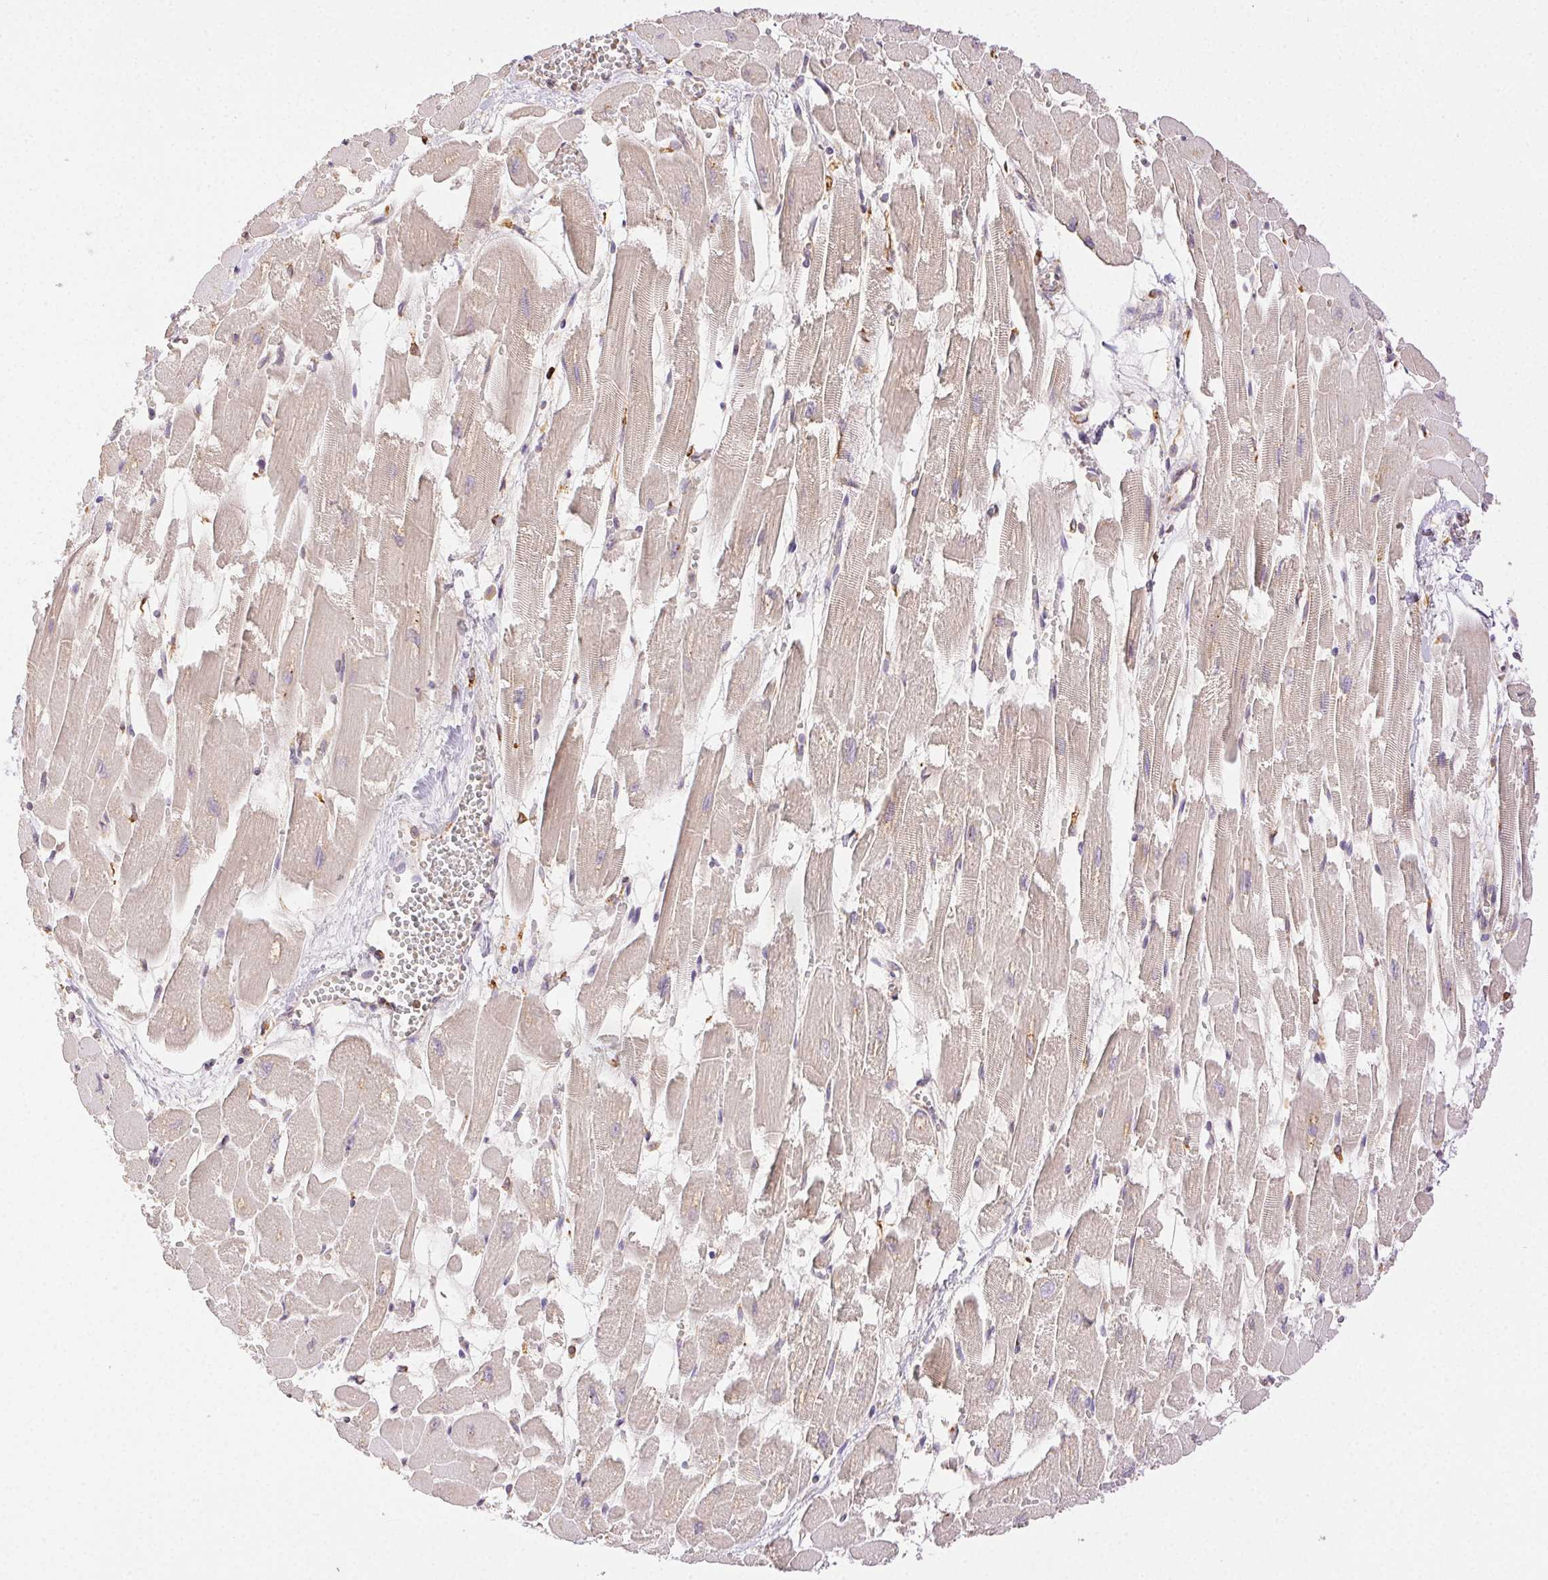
{"staining": {"intensity": "moderate", "quantity": "<25%", "location": "cytoplasmic/membranous"}, "tissue": "heart muscle", "cell_type": "Cardiomyocytes", "image_type": "normal", "snomed": [{"axis": "morphology", "description": "Normal tissue, NOS"}, {"axis": "topography", "description": "Heart"}], "caption": "Heart muscle stained for a protein (brown) reveals moderate cytoplasmic/membranous positive staining in approximately <25% of cardiomyocytes.", "gene": "ENTREP1", "patient": {"sex": "female", "age": 52}}